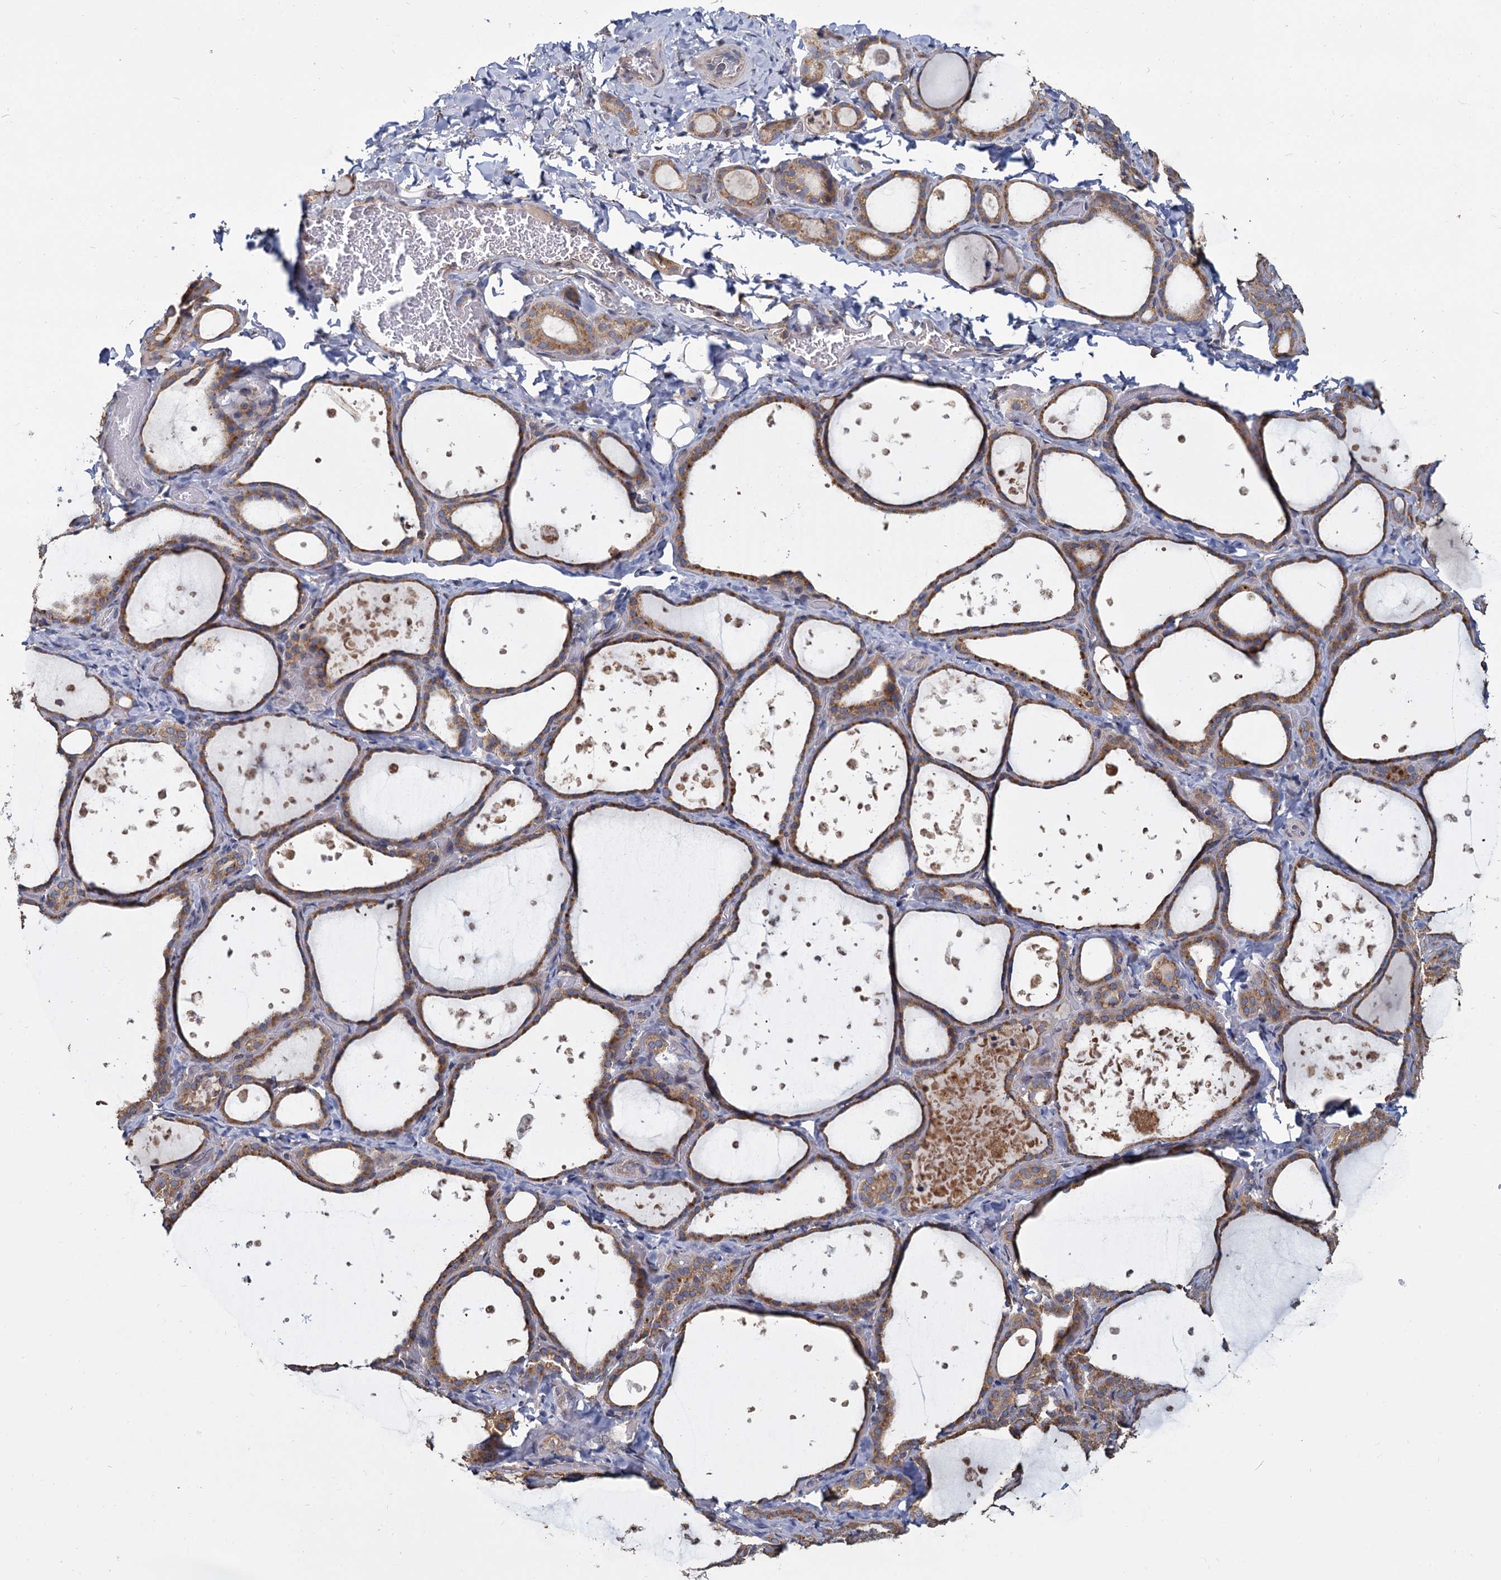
{"staining": {"intensity": "moderate", "quantity": ">75%", "location": "cytoplasmic/membranous"}, "tissue": "thyroid gland", "cell_type": "Glandular cells", "image_type": "normal", "snomed": [{"axis": "morphology", "description": "Normal tissue, NOS"}, {"axis": "topography", "description": "Thyroid gland"}], "caption": "Immunohistochemistry photomicrograph of normal thyroid gland: human thyroid gland stained using immunohistochemistry reveals medium levels of moderate protein expression localized specifically in the cytoplasmic/membranous of glandular cells, appearing as a cytoplasmic/membranous brown color.", "gene": "LRRC51", "patient": {"sex": "female", "age": 44}}